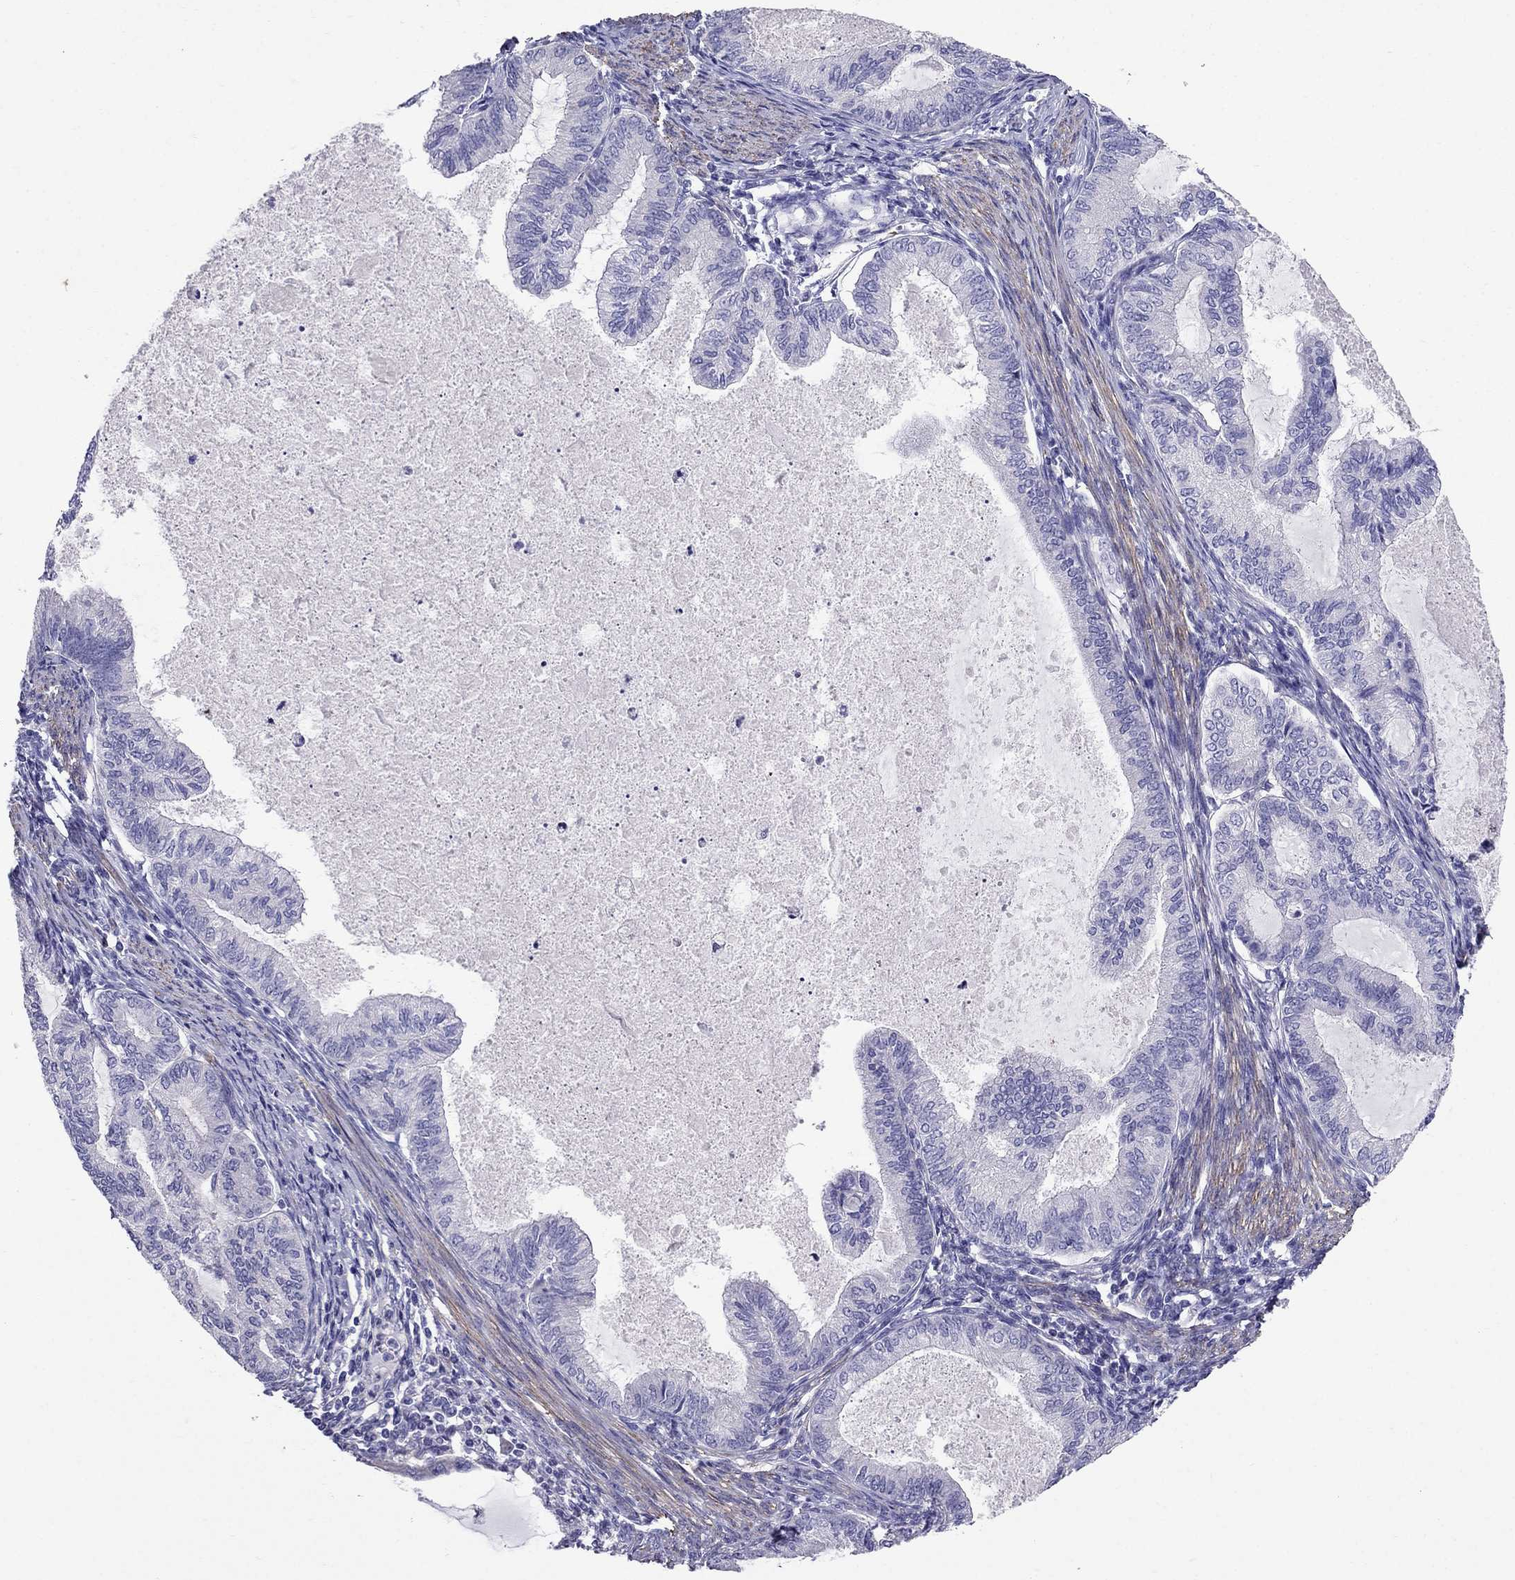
{"staining": {"intensity": "negative", "quantity": "none", "location": "none"}, "tissue": "endometrial cancer", "cell_type": "Tumor cells", "image_type": "cancer", "snomed": [{"axis": "morphology", "description": "Adenocarcinoma, NOS"}, {"axis": "topography", "description": "Endometrium"}], "caption": "High power microscopy histopathology image of an immunohistochemistry histopathology image of adenocarcinoma (endometrial), revealing no significant positivity in tumor cells.", "gene": "GPR50", "patient": {"sex": "female", "age": 86}}